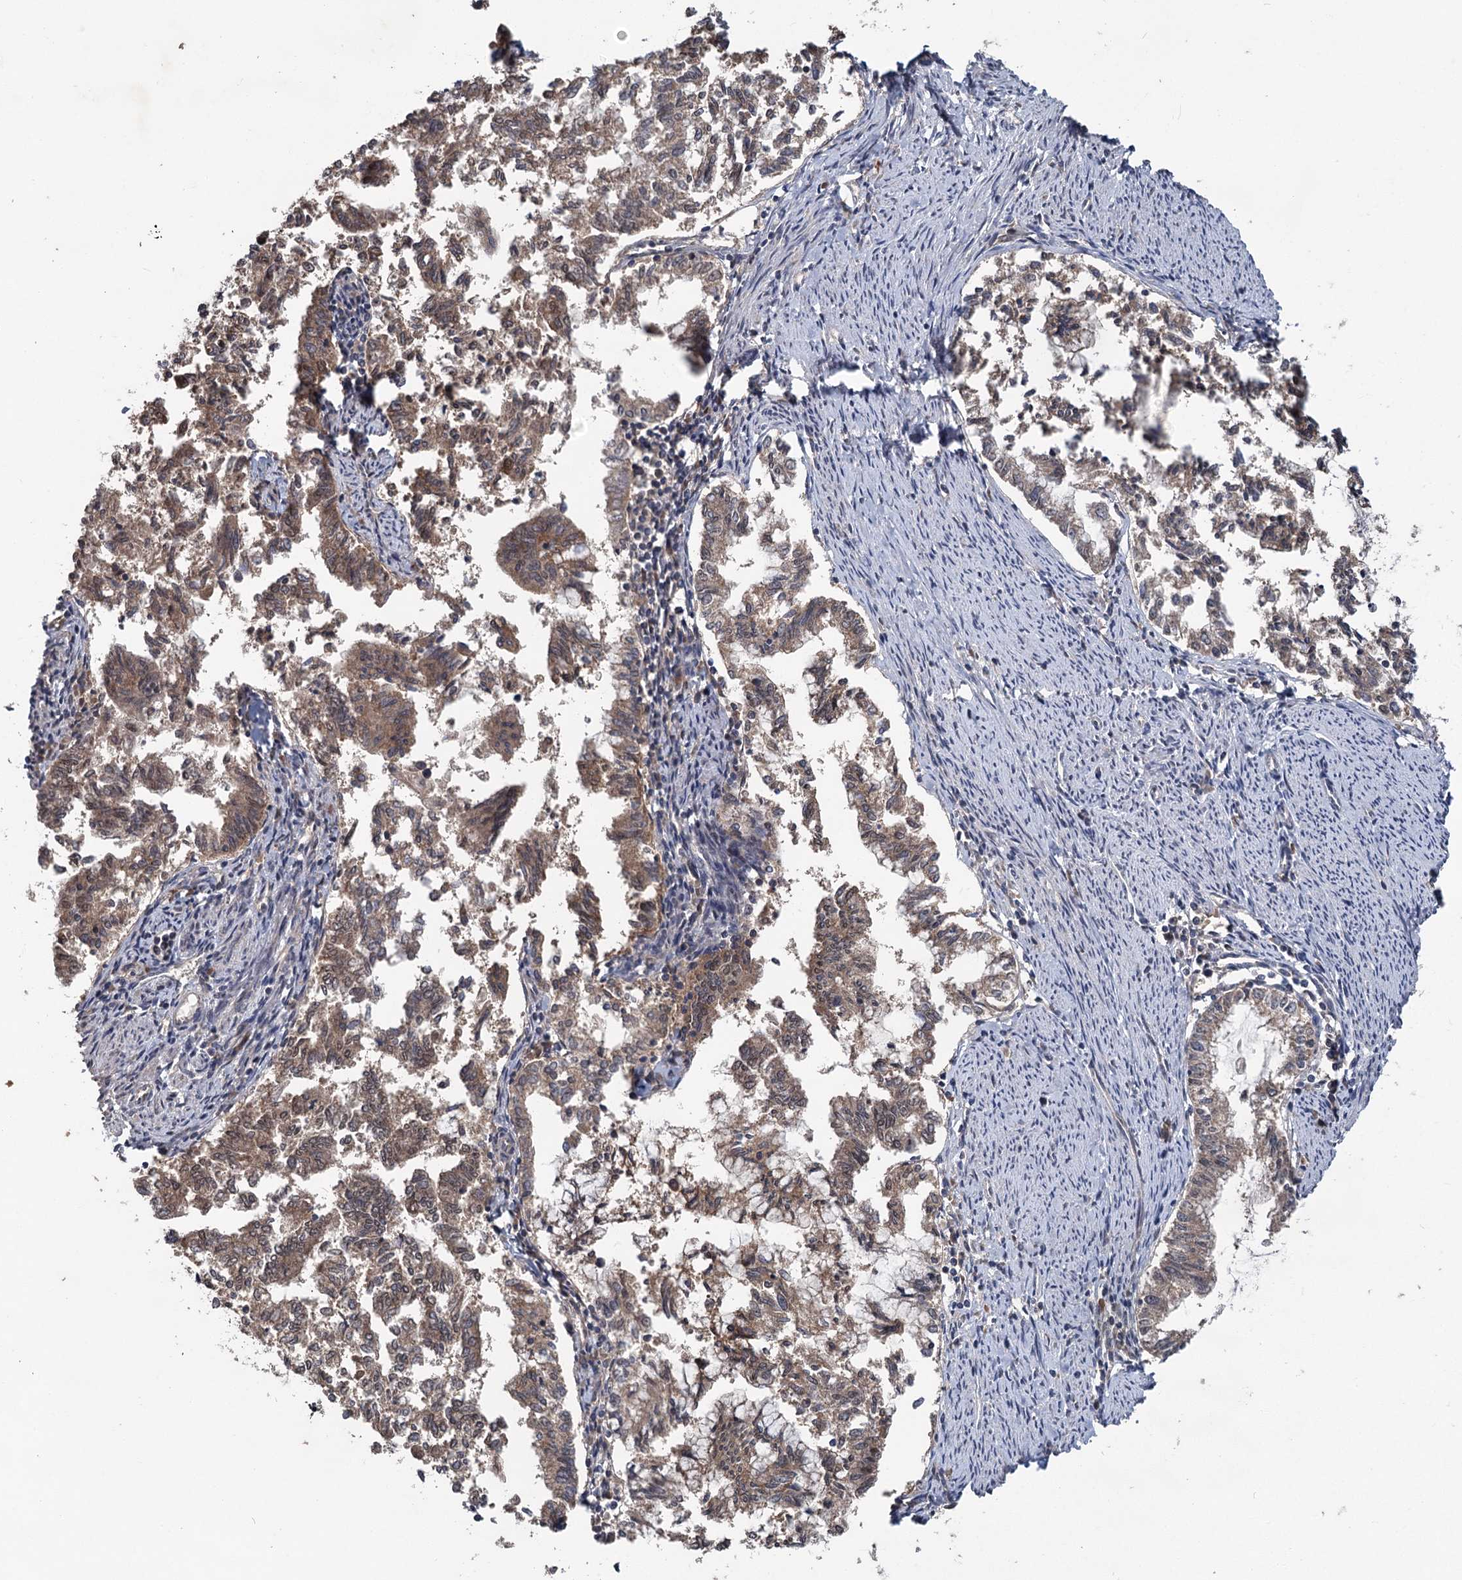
{"staining": {"intensity": "weak", "quantity": ">75%", "location": "cytoplasmic/membranous"}, "tissue": "endometrial cancer", "cell_type": "Tumor cells", "image_type": "cancer", "snomed": [{"axis": "morphology", "description": "Adenocarcinoma, NOS"}, {"axis": "topography", "description": "Endometrium"}], "caption": "Protein analysis of endometrial adenocarcinoma tissue displays weak cytoplasmic/membranous positivity in about >75% of tumor cells. (DAB IHC, brown staining for protein, blue staining for nuclei).", "gene": "MYG1", "patient": {"sex": "female", "age": 79}}